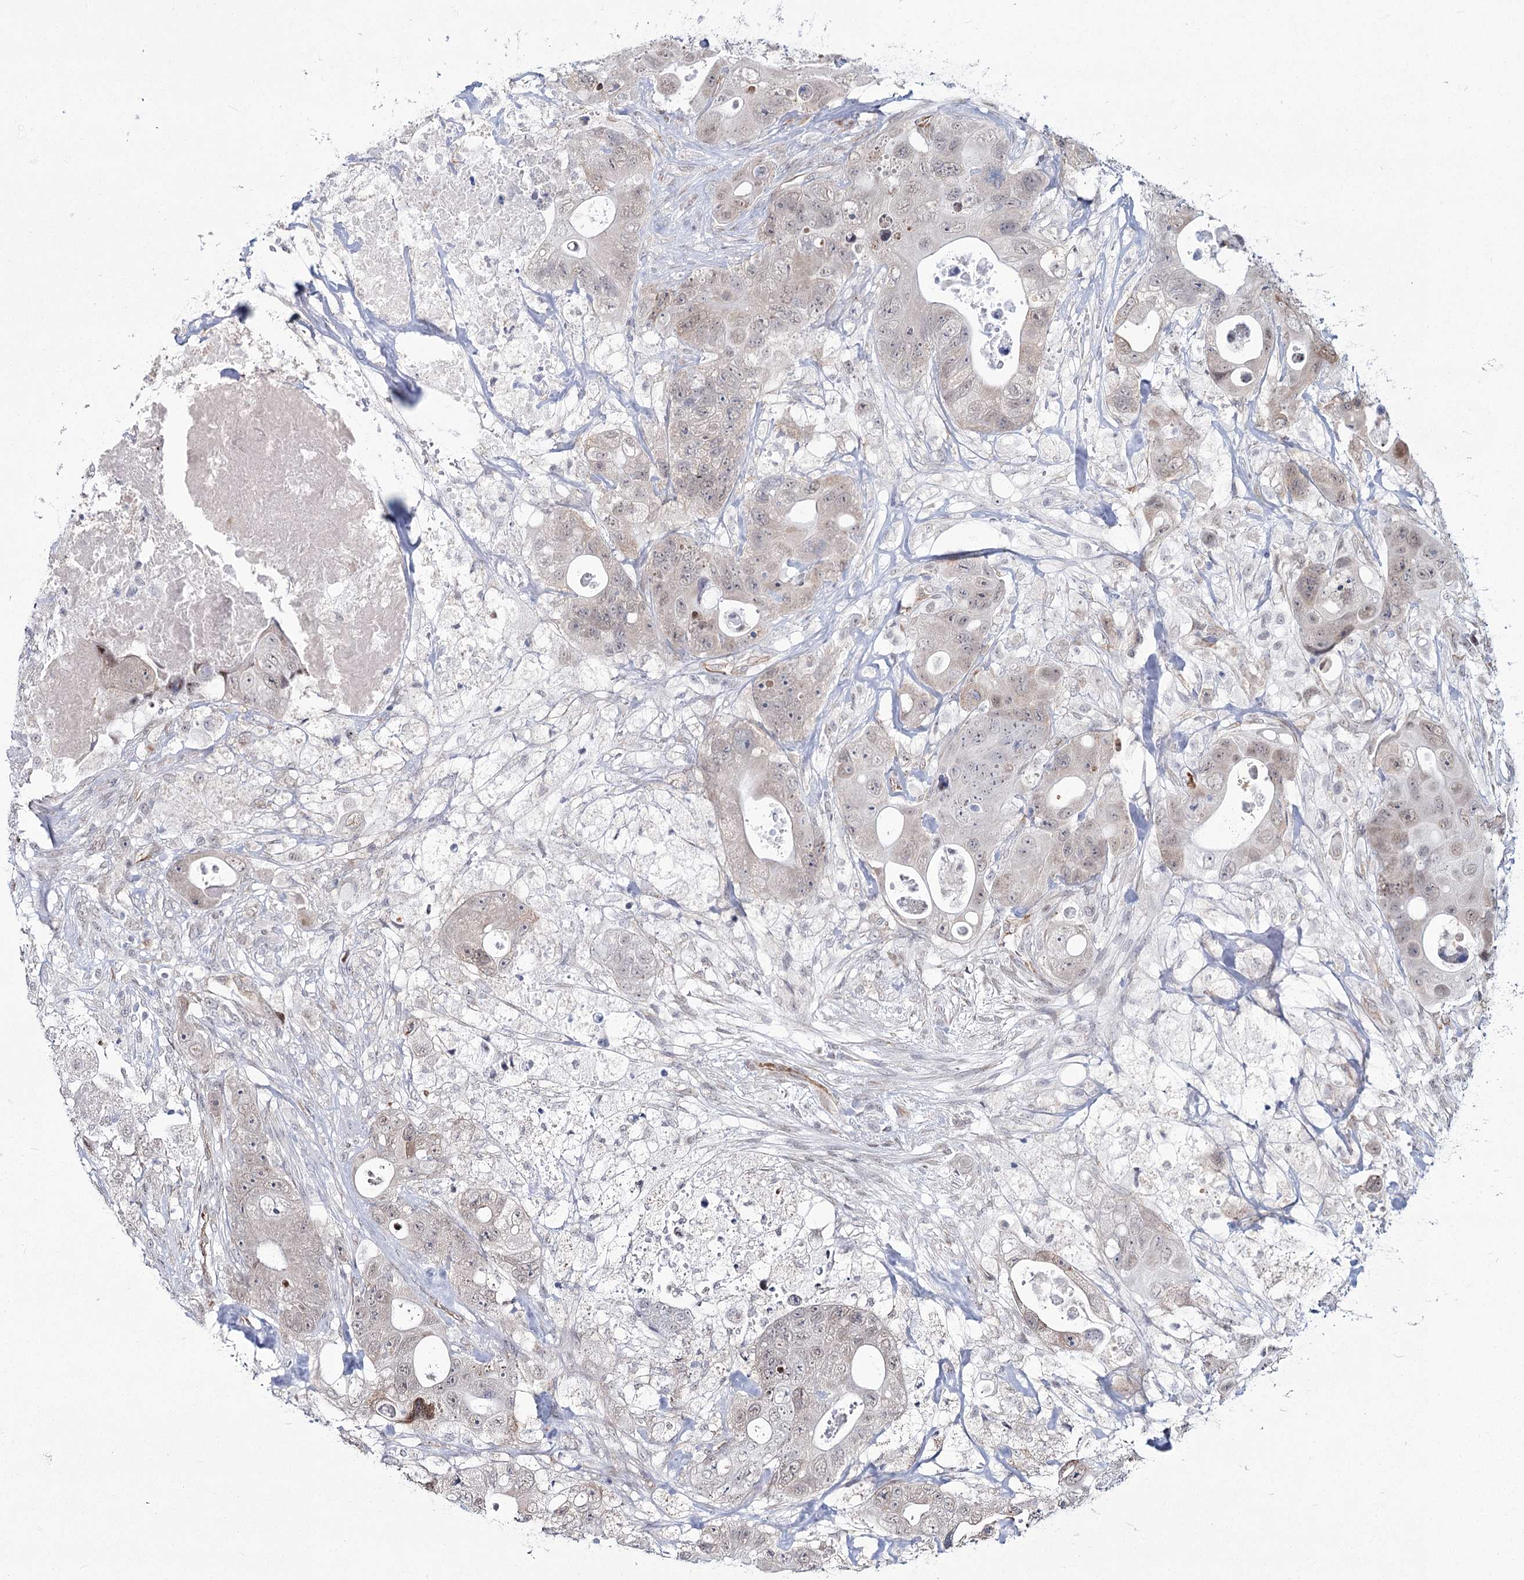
{"staining": {"intensity": "weak", "quantity": "<25%", "location": "nuclear"}, "tissue": "colorectal cancer", "cell_type": "Tumor cells", "image_type": "cancer", "snomed": [{"axis": "morphology", "description": "Adenocarcinoma, NOS"}, {"axis": "topography", "description": "Colon"}], "caption": "Colorectal cancer (adenocarcinoma) stained for a protein using immunohistochemistry displays no positivity tumor cells.", "gene": "YBX3", "patient": {"sex": "female", "age": 46}}